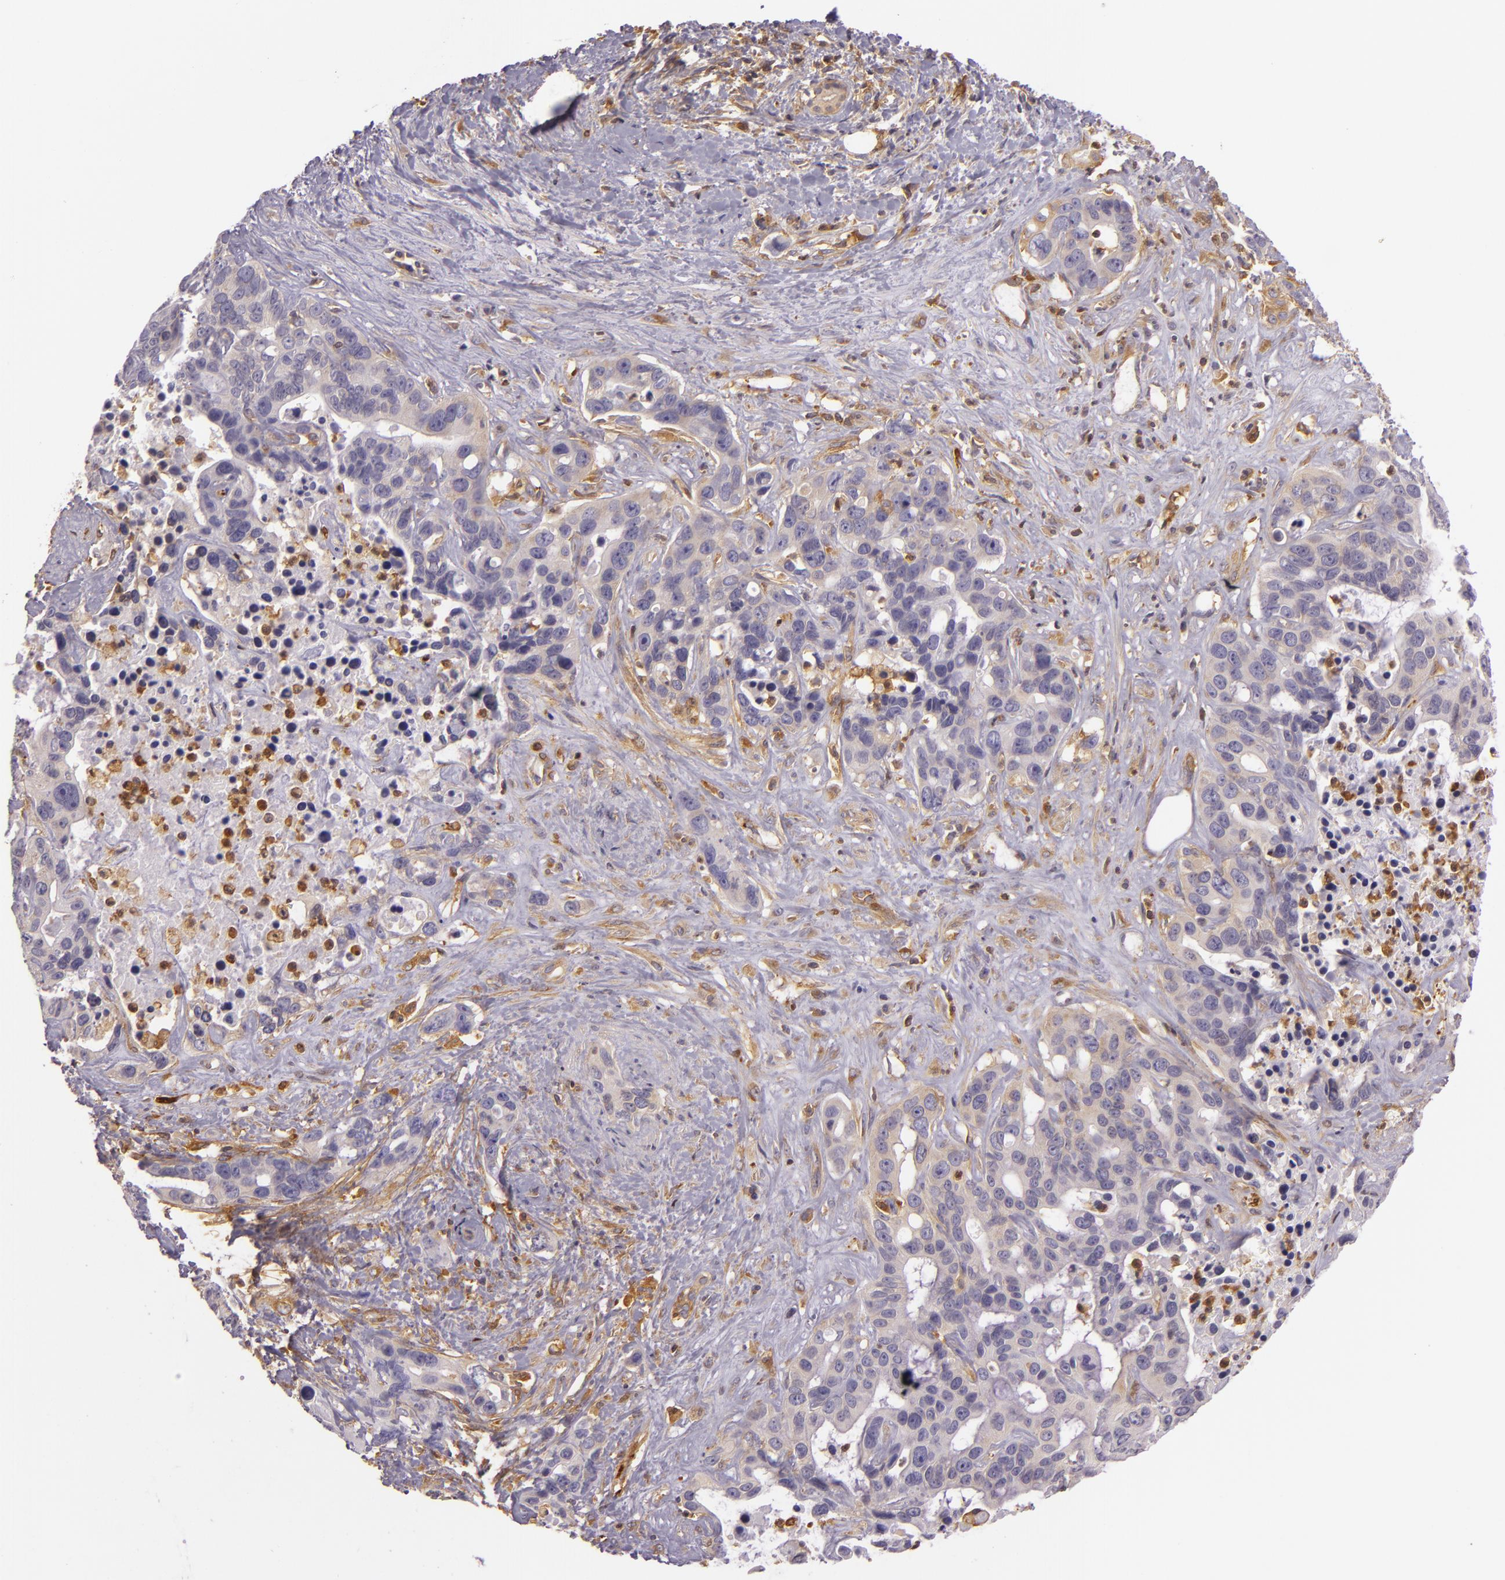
{"staining": {"intensity": "negative", "quantity": "none", "location": "none"}, "tissue": "liver cancer", "cell_type": "Tumor cells", "image_type": "cancer", "snomed": [{"axis": "morphology", "description": "Cholangiocarcinoma"}, {"axis": "topography", "description": "Liver"}], "caption": "Micrograph shows no significant protein positivity in tumor cells of cholangiocarcinoma (liver).", "gene": "TLN1", "patient": {"sex": "female", "age": 65}}